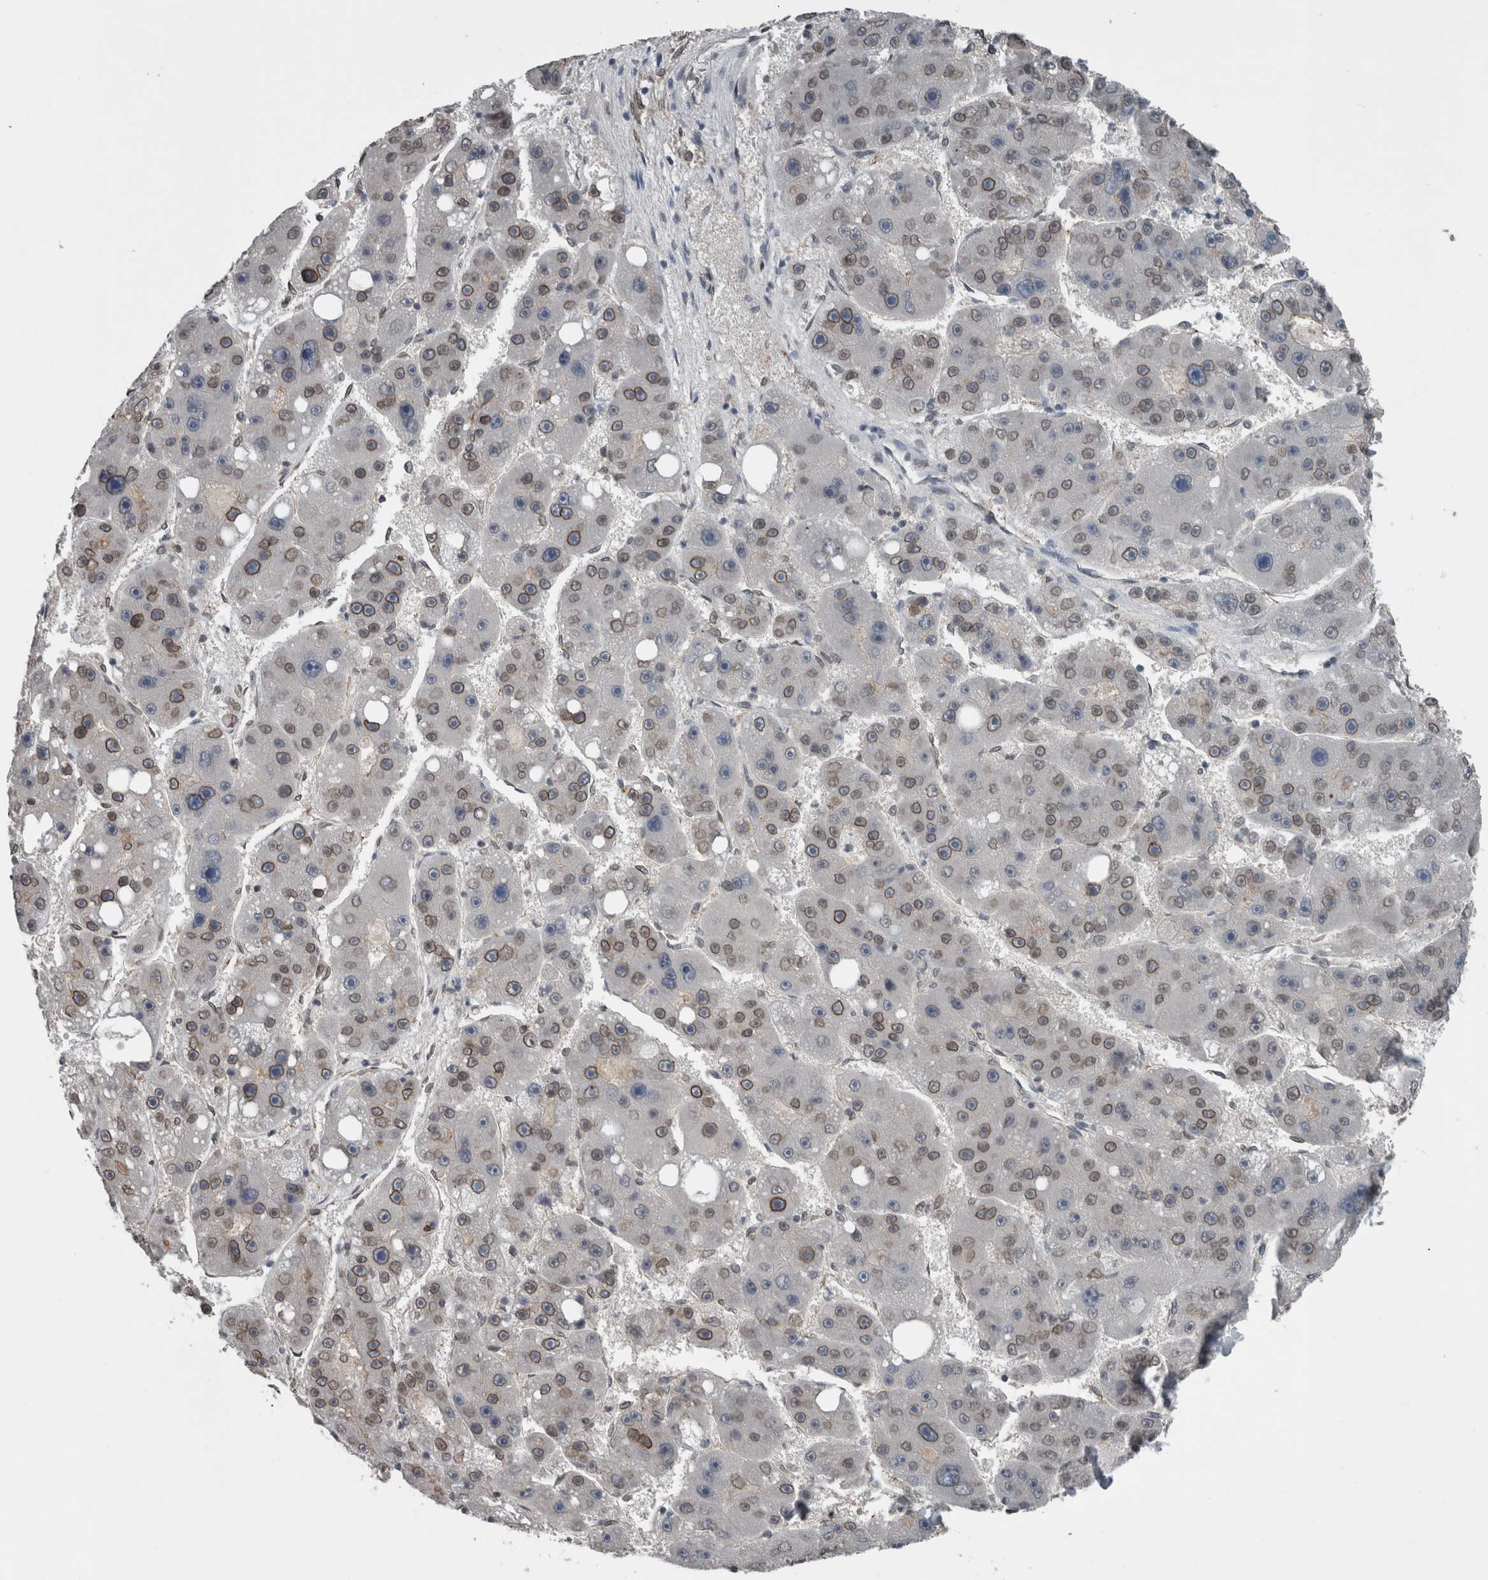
{"staining": {"intensity": "moderate", "quantity": "25%-75%", "location": "cytoplasmic/membranous,nuclear"}, "tissue": "liver cancer", "cell_type": "Tumor cells", "image_type": "cancer", "snomed": [{"axis": "morphology", "description": "Carcinoma, Hepatocellular, NOS"}, {"axis": "topography", "description": "Liver"}], "caption": "Protein expression analysis of human liver cancer reveals moderate cytoplasmic/membranous and nuclear staining in about 25%-75% of tumor cells.", "gene": "RANBP2", "patient": {"sex": "female", "age": 61}}